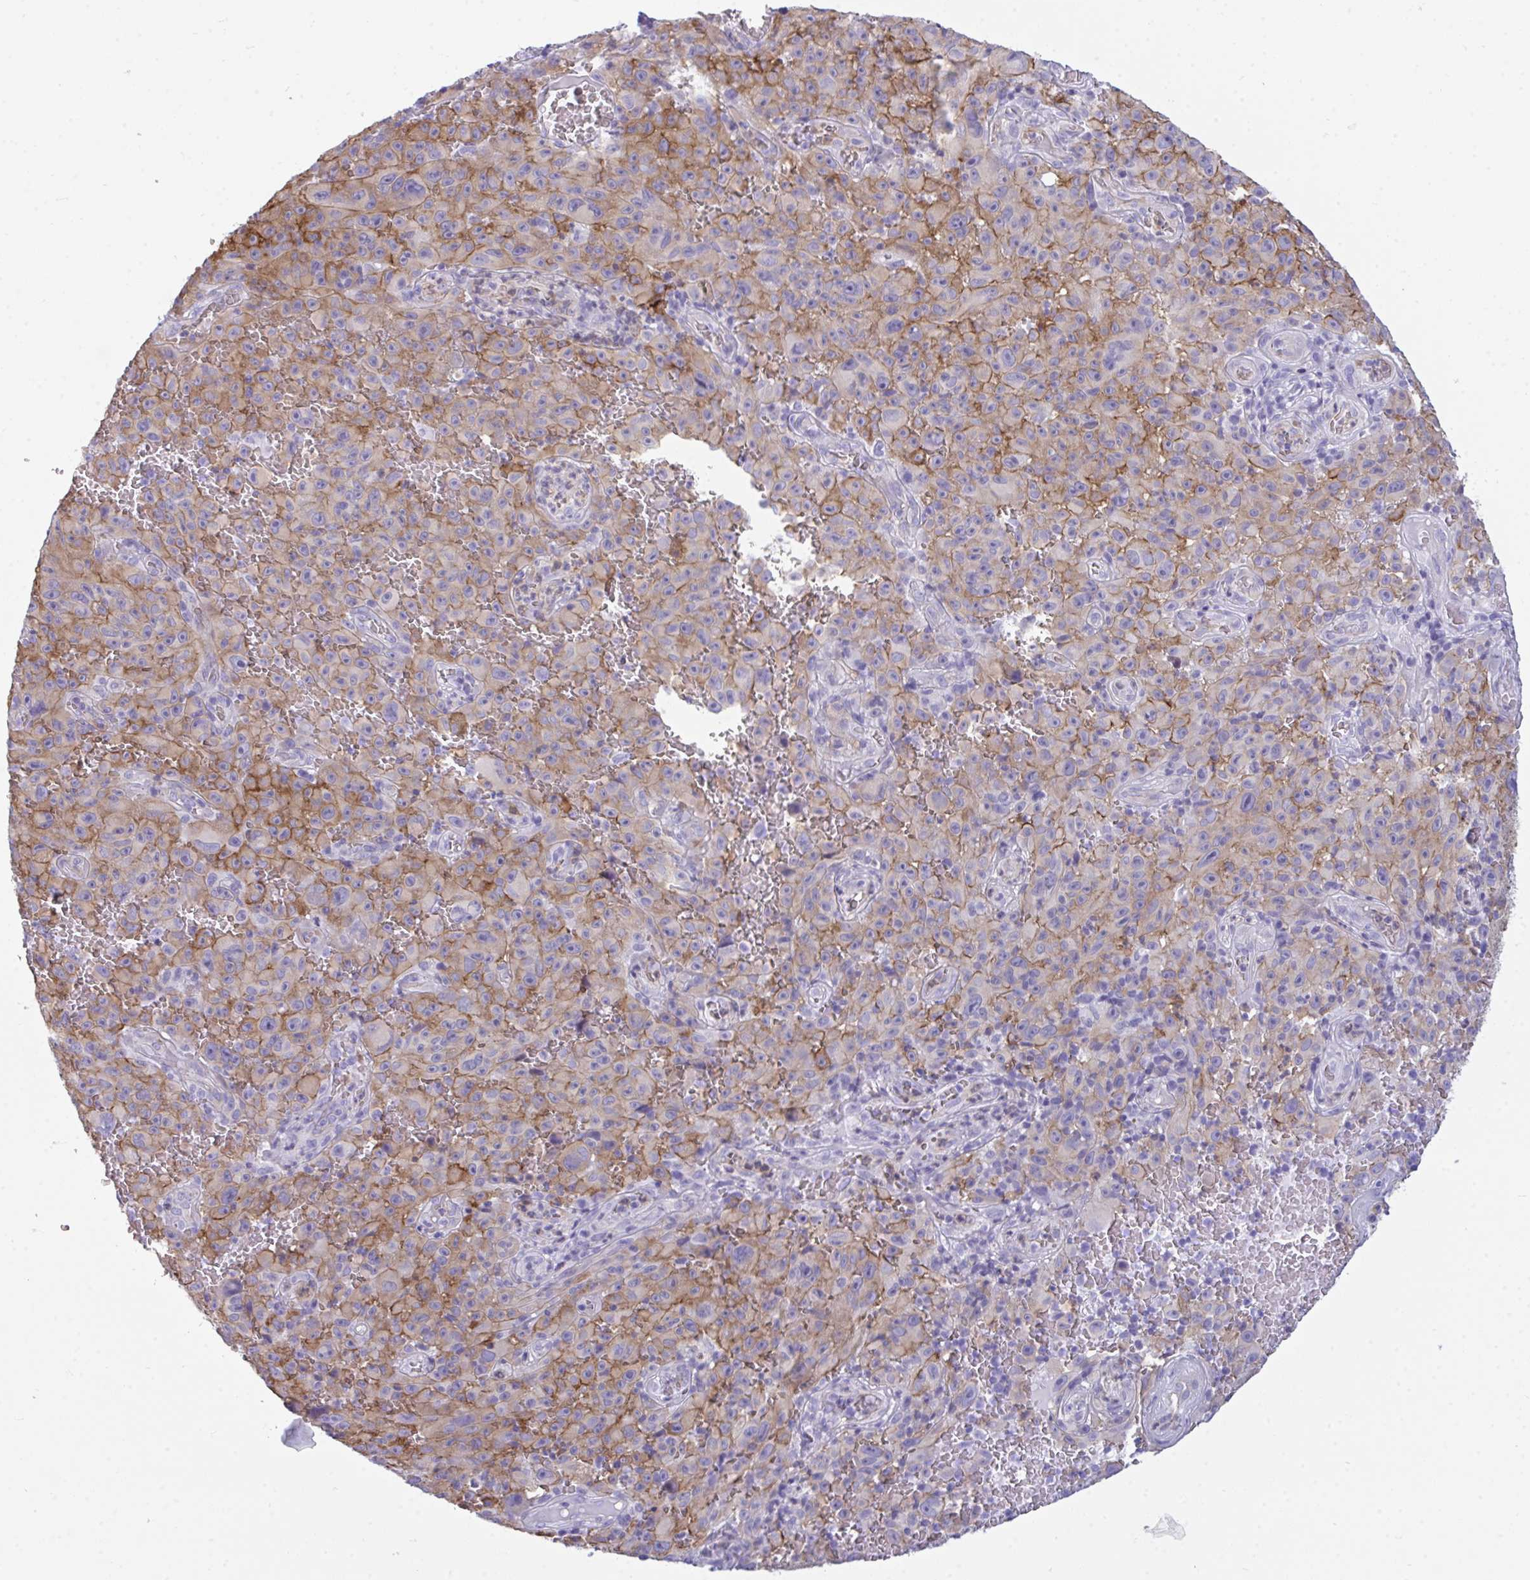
{"staining": {"intensity": "moderate", "quantity": "25%-75%", "location": "cytoplasmic/membranous"}, "tissue": "melanoma", "cell_type": "Tumor cells", "image_type": "cancer", "snomed": [{"axis": "morphology", "description": "Malignant melanoma, NOS"}, {"axis": "topography", "description": "Skin"}], "caption": "An immunohistochemistry image of neoplastic tissue is shown. Protein staining in brown shows moderate cytoplasmic/membranous positivity in malignant melanoma within tumor cells.", "gene": "MYH10", "patient": {"sex": "female", "age": 82}}